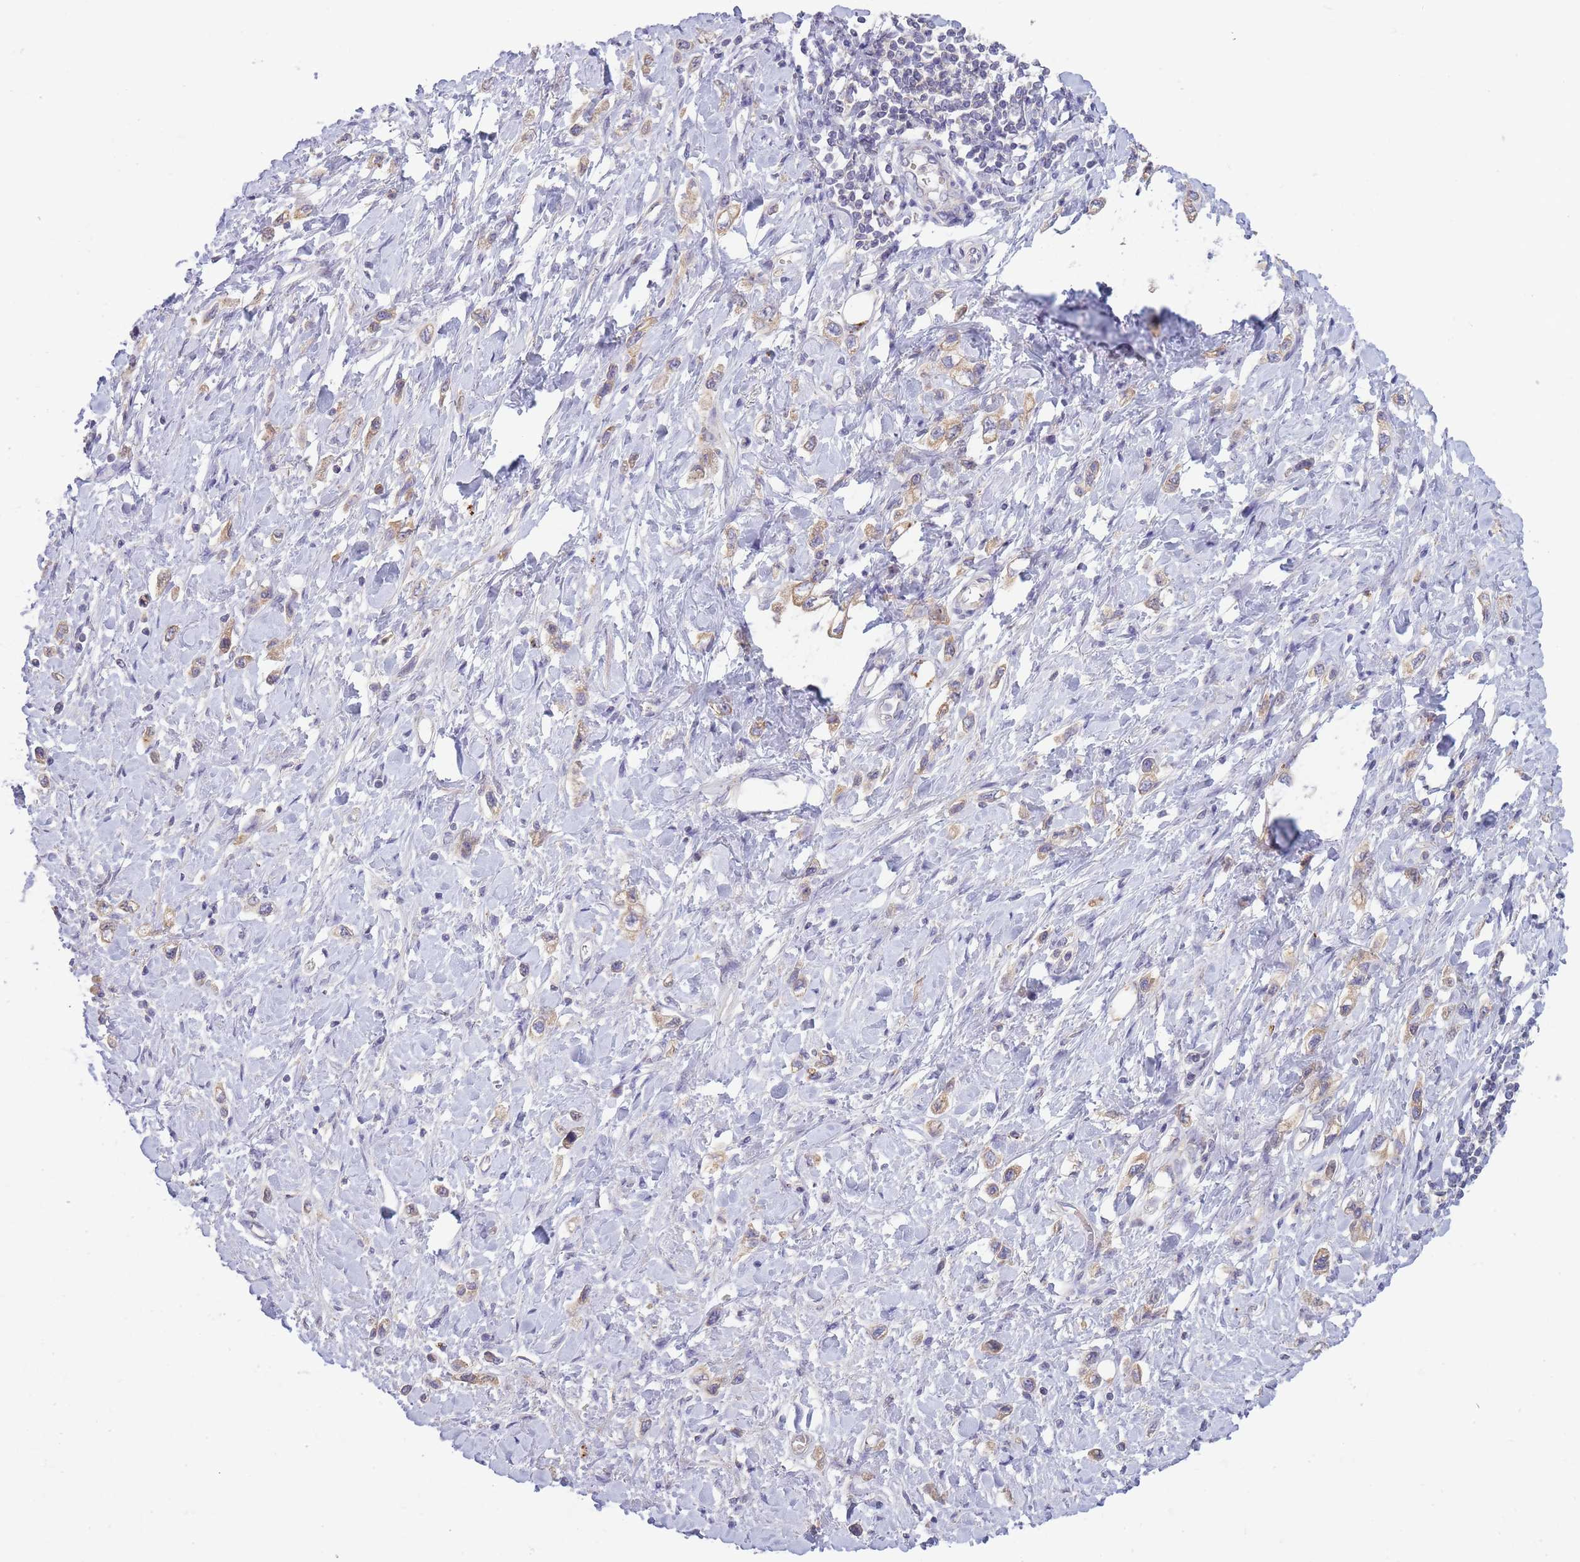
{"staining": {"intensity": "weak", "quantity": "25%-75%", "location": "cytoplasmic/membranous"}, "tissue": "stomach cancer", "cell_type": "Tumor cells", "image_type": "cancer", "snomed": [{"axis": "morphology", "description": "Adenocarcinoma, NOS"}, {"axis": "topography", "description": "Stomach"}], "caption": "Tumor cells demonstrate weak cytoplasmic/membranous positivity in about 25%-75% of cells in stomach adenocarcinoma.", "gene": "TRIM61", "patient": {"sex": "female", "age": 65}}